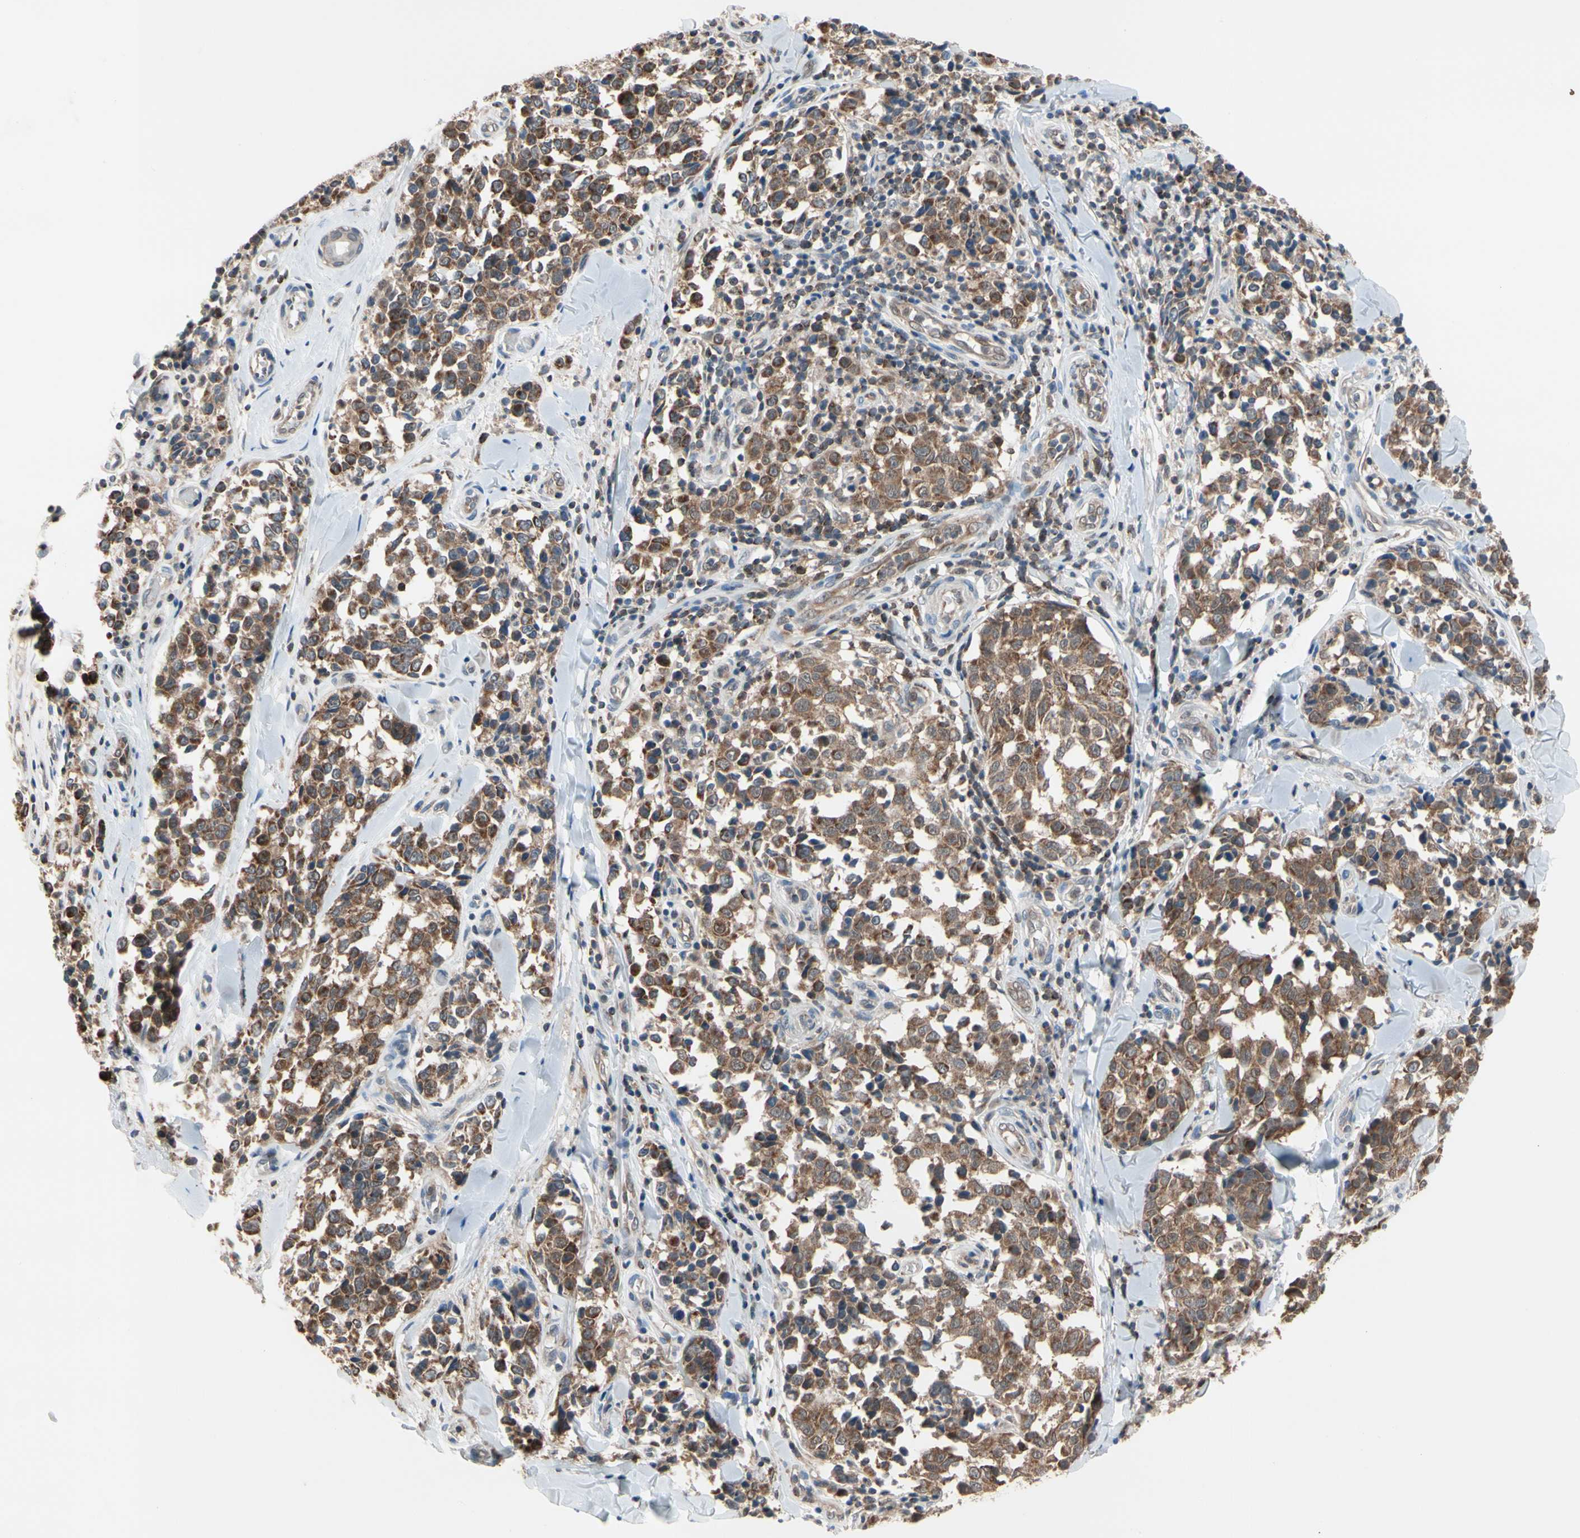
{"staining": {"intensity": "moderate", "quantity": ">75%", "location": "cytoplasmic/membranous"}, "tissue": "melanoma", "cell_type": "Tumor cells", "image_type": "cancer", "snomed": [{"axis": "morphology", "description": "Malignant melanoma, NOS"}, {"axis": "topography", "description": "Skin"}], "caption": "A micrograph showing moderate cytoplasmic/membranous staining in approximately >75% of tumor cells in melanoma, as visualized by brown immunohistochemical staining.", "gene": "MTHFS", "patient": {"sex": "female", "age": 64}}